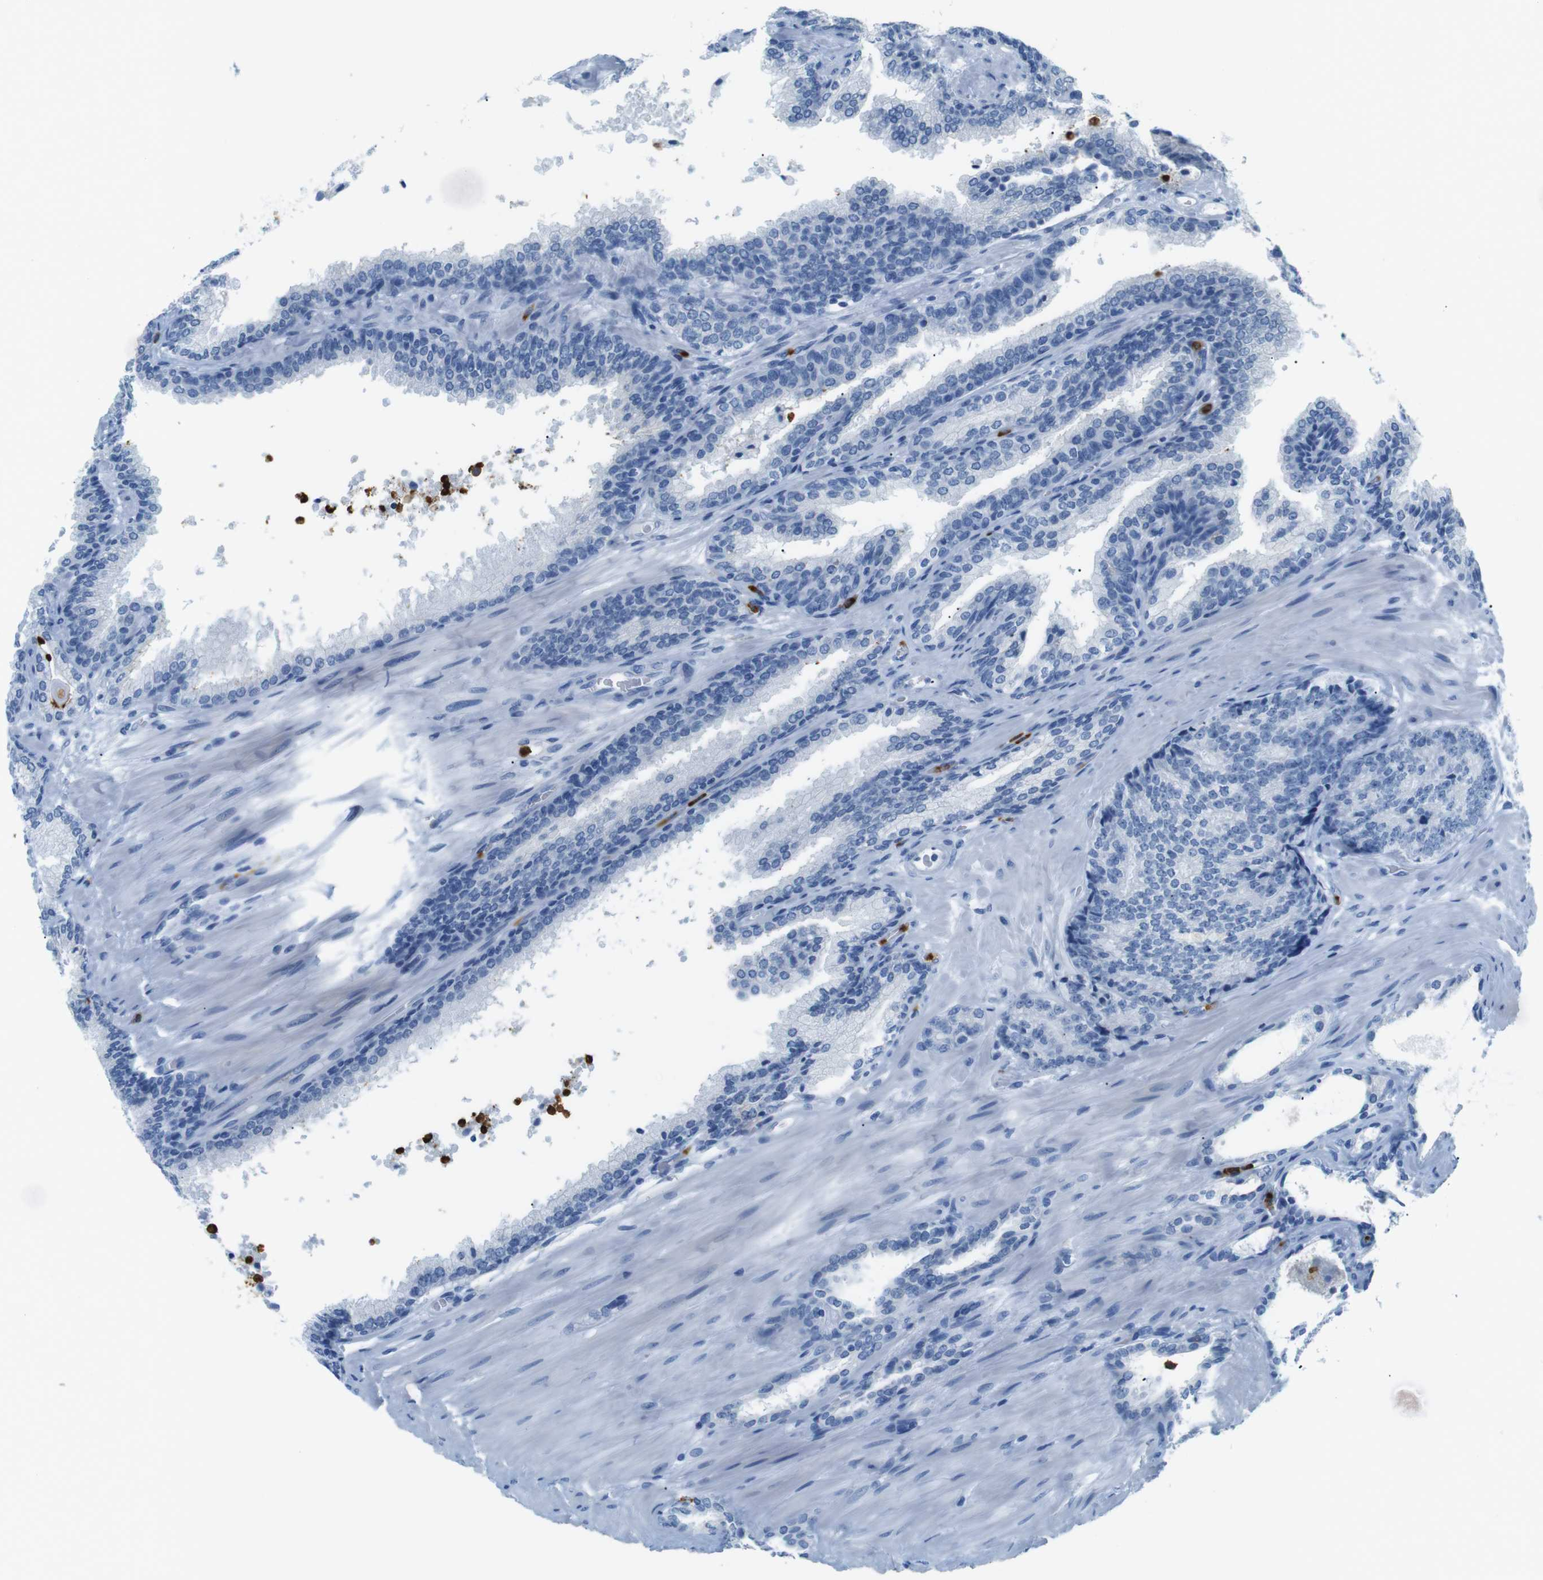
{"staining": {"intensity": "negative", "quantity": "none", "location": "none"}, "tissue": "prostate cancer", "cell_type": "Tumor cells", "image_type": "cancer", "snomed": [{"axis": "morphology", "description": "Adenocarcinoma, High grade"}, {"axis": "topography", "description": "Prostate"}], "caption": "IHC micrograph of neoplastic tissue: prostate cancer (high-grade adenocarcinoma) stained with DAB (3,3'-diaminobenzidine) demonstrates no significant protein expression in tumor cells.", "gene": "MCEMP1", "patient": {"sex": "male", "age": 61}}